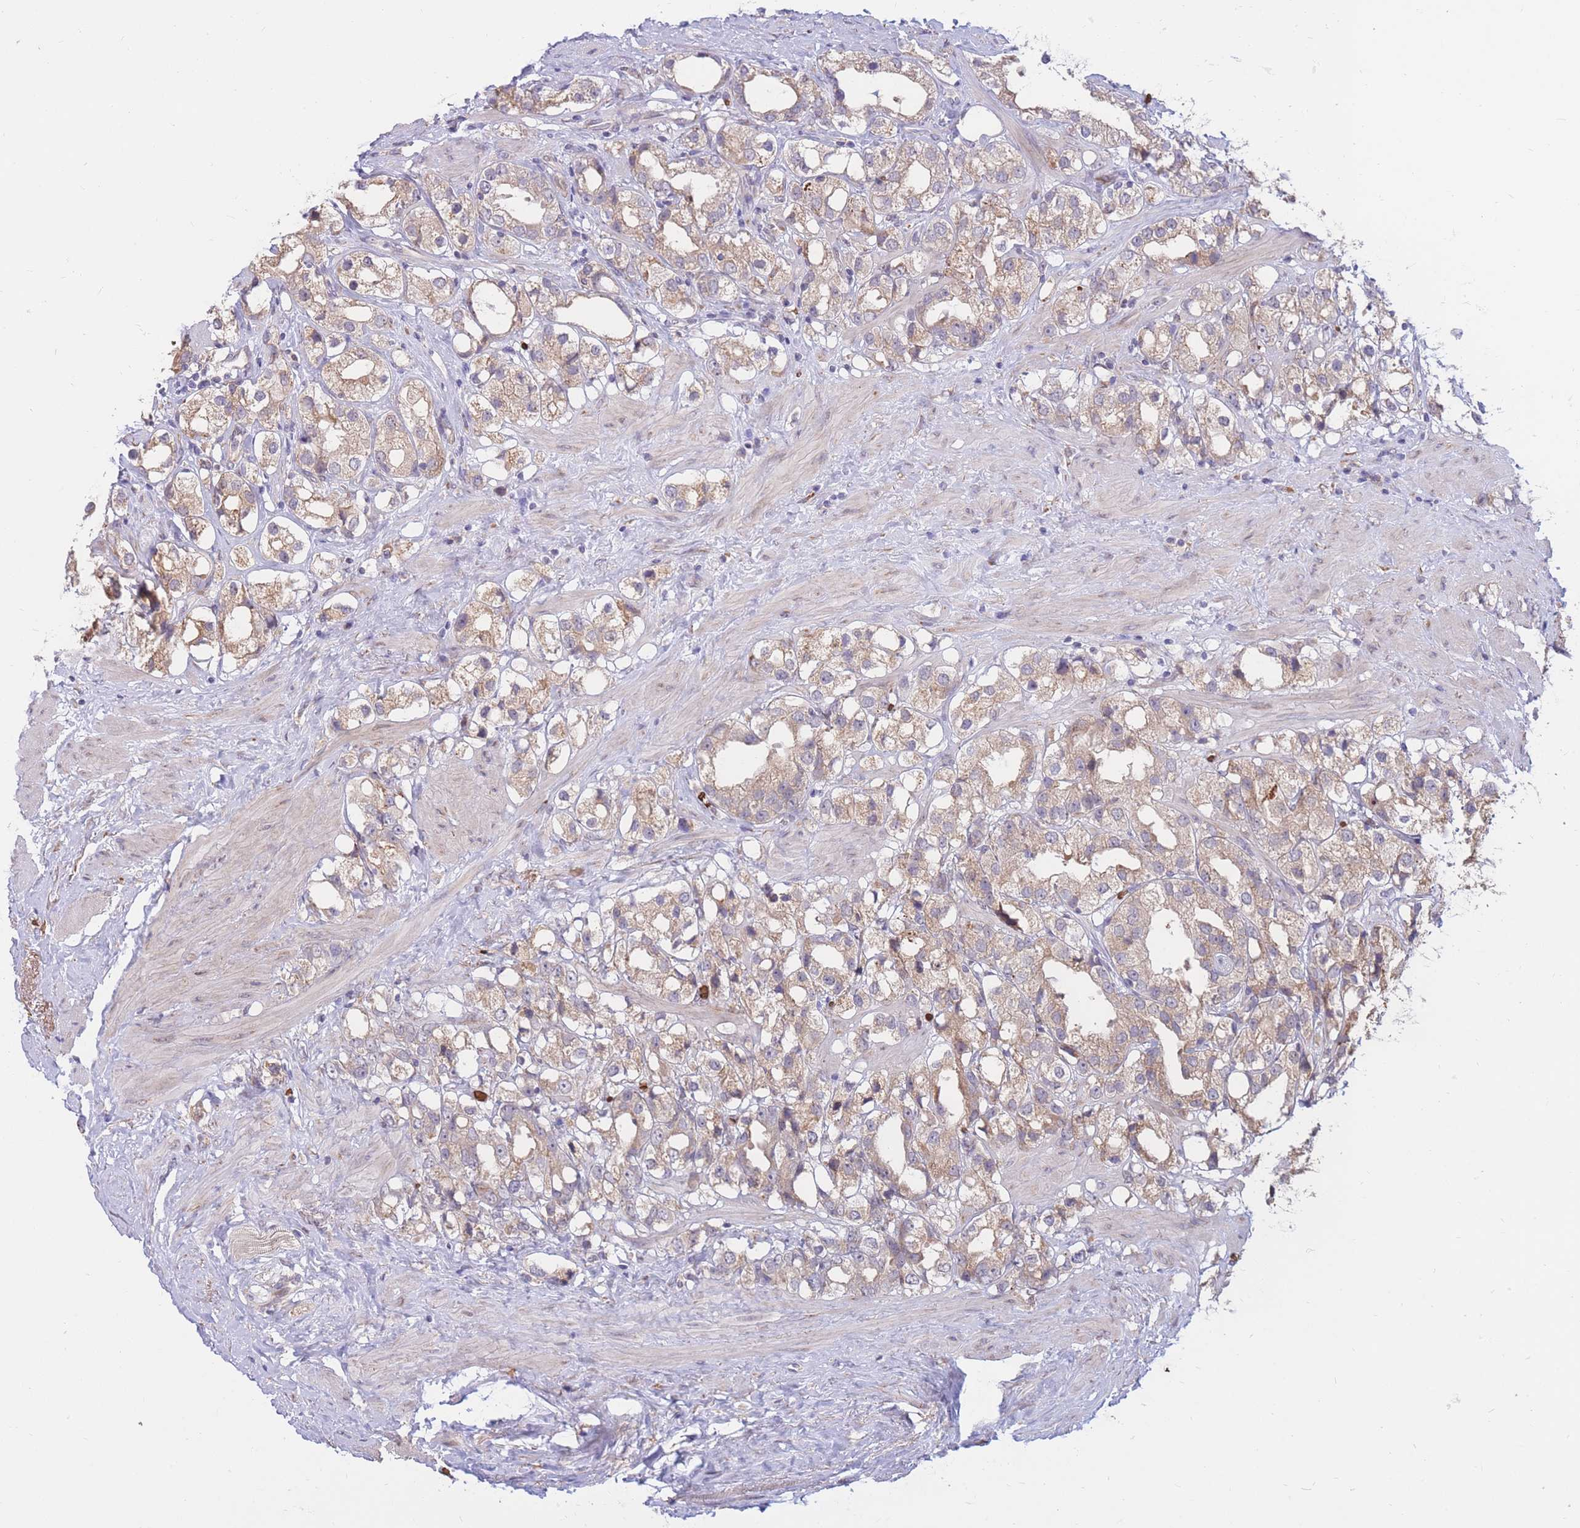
{"staining": {"intensity": "weak", "quantity": "25%-75%", "location": "cytoplasmic/membranous"}, "tissue": "prostate cancer", "cell_type": "Tumor cells", "image_type": "cancer", "snomed": [{"axis": "morphology", "description": "Adenocarcinoma, NOS"}, {"axis": "topography", "description": "Prostate"}], "caption": "About 25%-75% of tumor cells in prostate adenocarcinoma exhibit weak cytoplasmic/membranous protein positivity as visualized by brown immunohistochemical staining.", "gene": "ATP10D", "patient": {"sex": "male", "age": 79}}